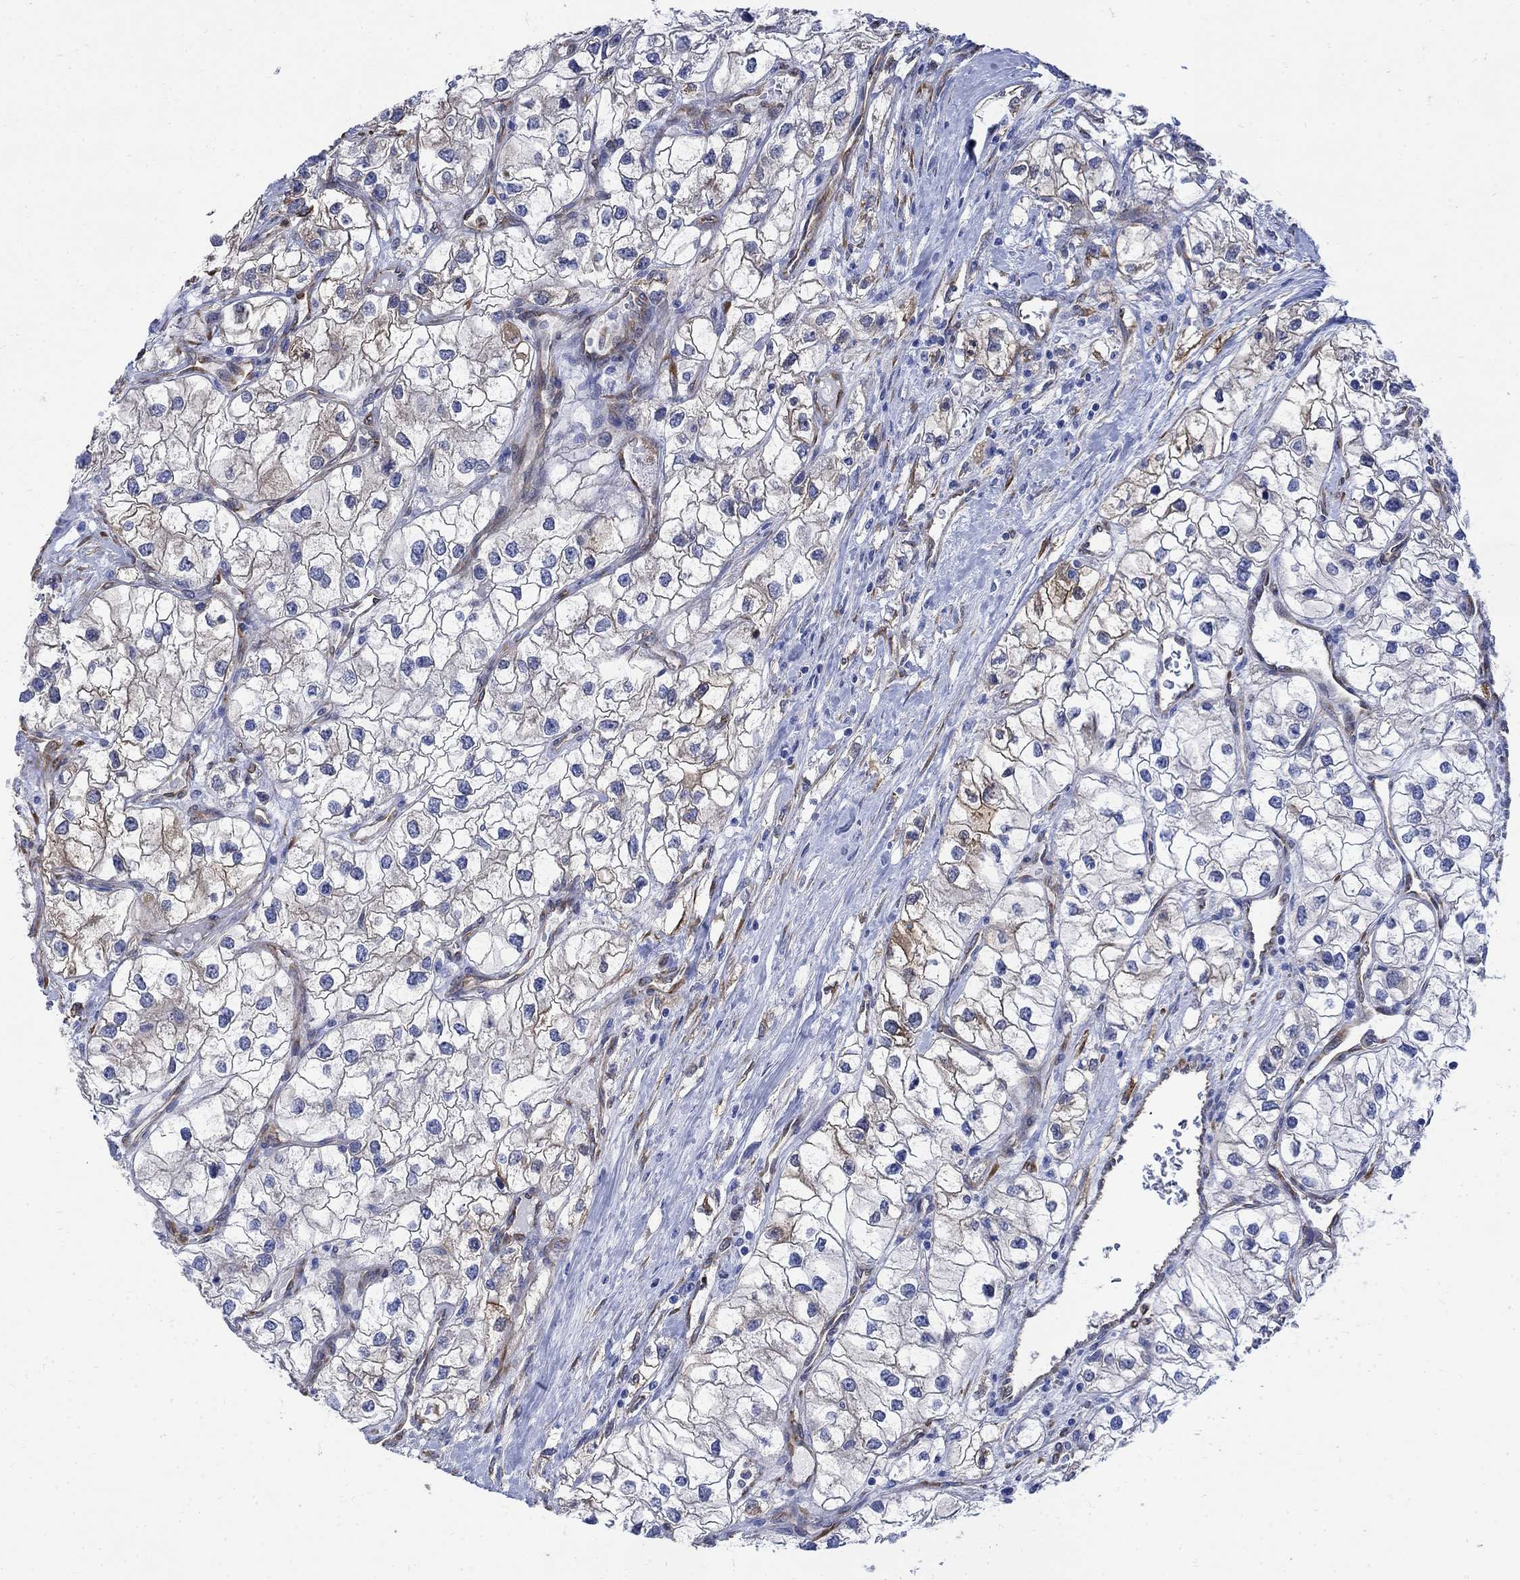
{"staining": {"intensity": "moderate", "quantity": "<25%", "location": "cytoplasmic/membranous"}, "tissue": "renal cancer", "cell_type": "Tumor cells", "image_type": "cancer", "snomed": [{"axis": "morphology", "description": "Adenocarcinoma, NOS"}, {"axis": "topography", "description": "Kidney"}], "caption": "Protein staining reveals moderate cytoplasmic/membranous staining in approximately <25% of tumor cells in renal cancer (adenocarcinoma). (DAB = brown stain, brightfield microscopy at high magnification).", "gene": "TGM2", "patient": {"sex": "male", "age": 59}}